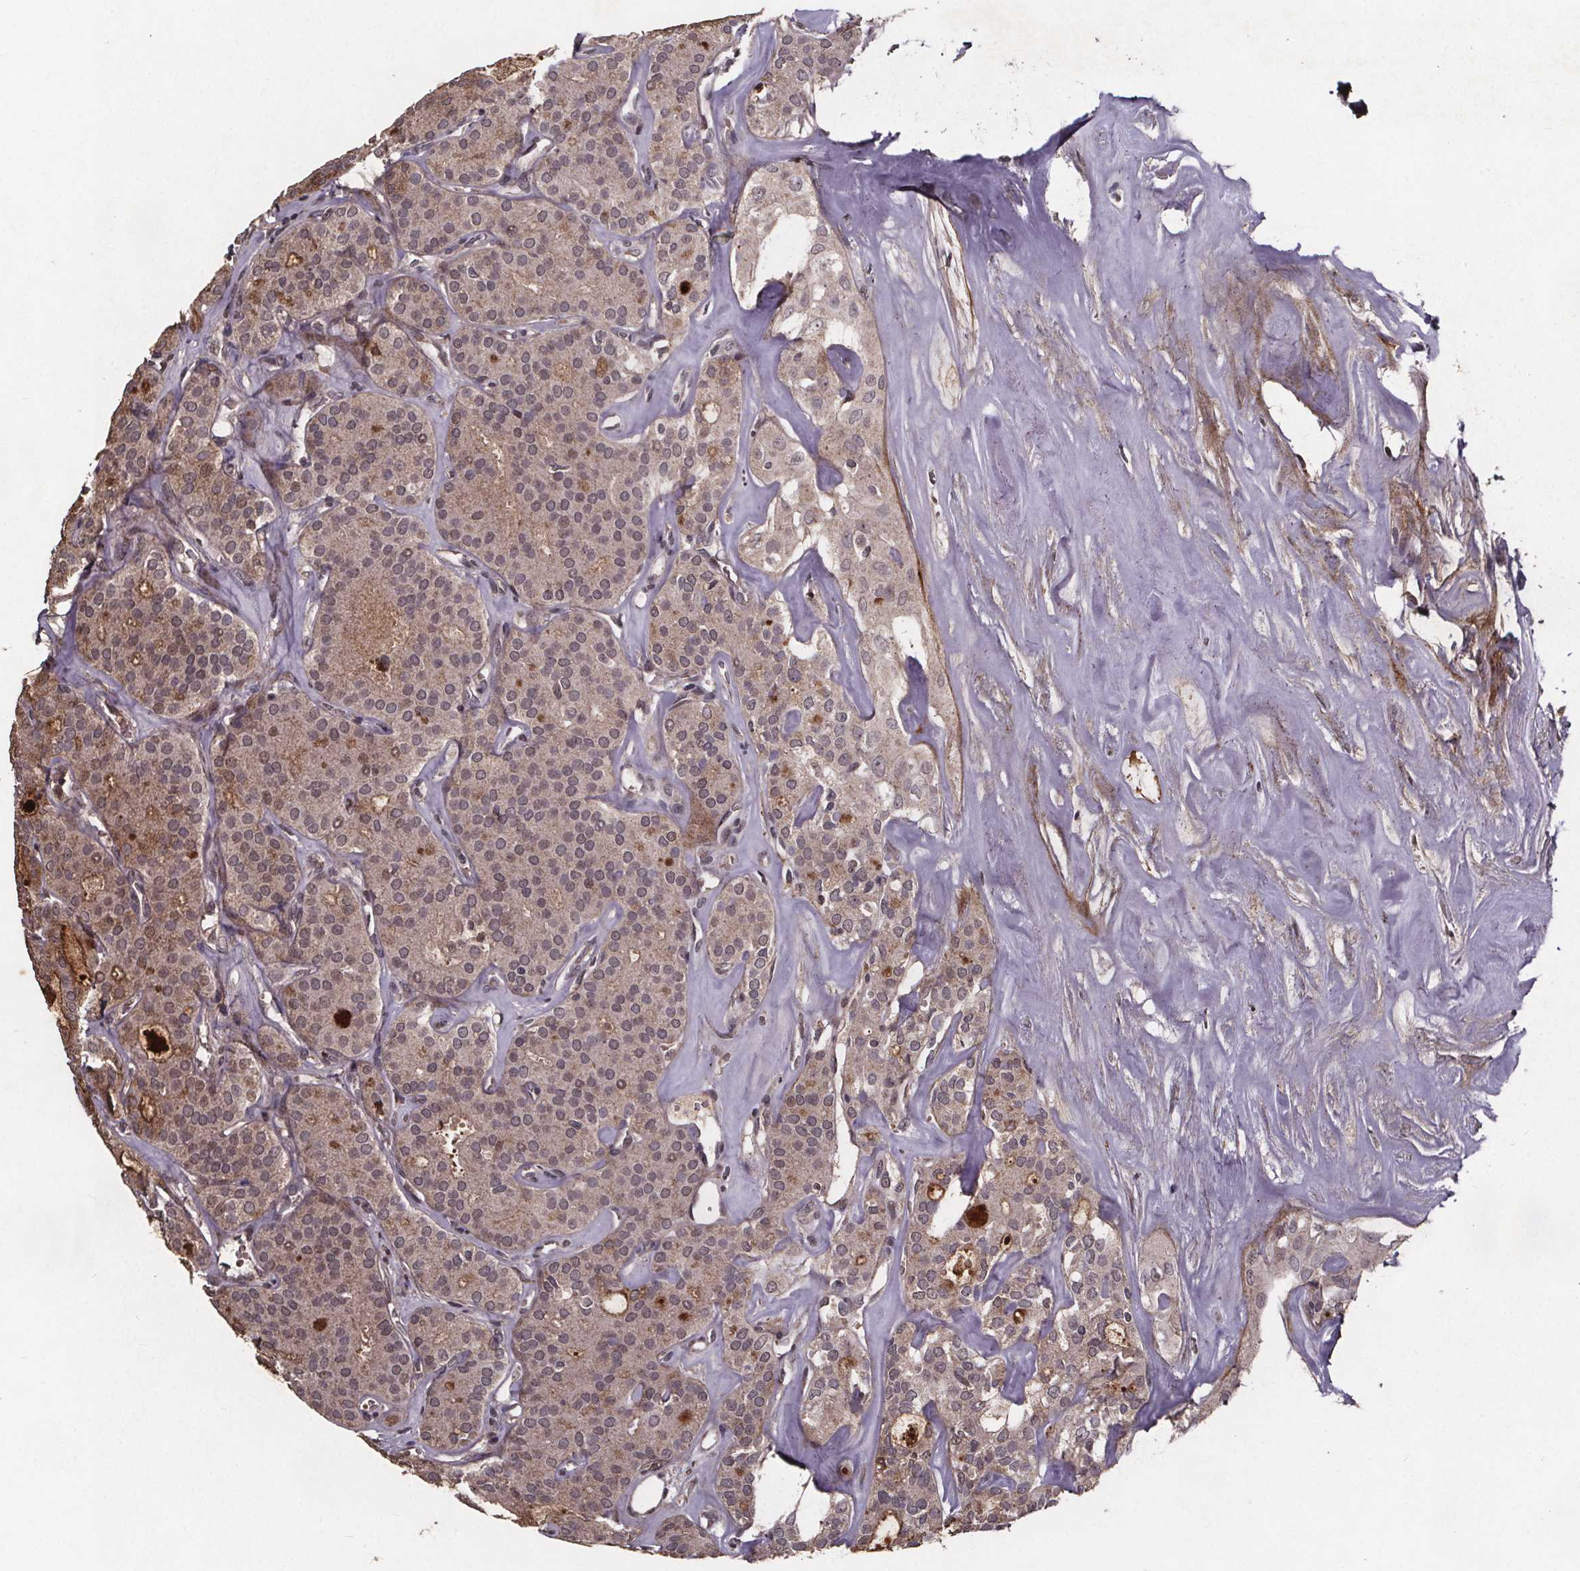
{"staining": {"intensity": "moderate", "quantity": "<25%", "location": "cytoplasmic/membranous"}, "tissue": "thyroid cancer", "cell_type": "Tumor cells", "image_type": "cancer", "snomed": [{"axis": "morphology", "description": "Follicular adenoma carcinoma, NOS"}, {"axis": "topography", "description": "Thyroid gland"}], "caption": "IHC of follicular adenoma carcinoma (thyroid) reveals low levels of moderate cytoplasmic/membranous staining in approximately <25% of tumor cells.", "gene": "GPX3", "patient": {"sex": "male", "age": 75}}